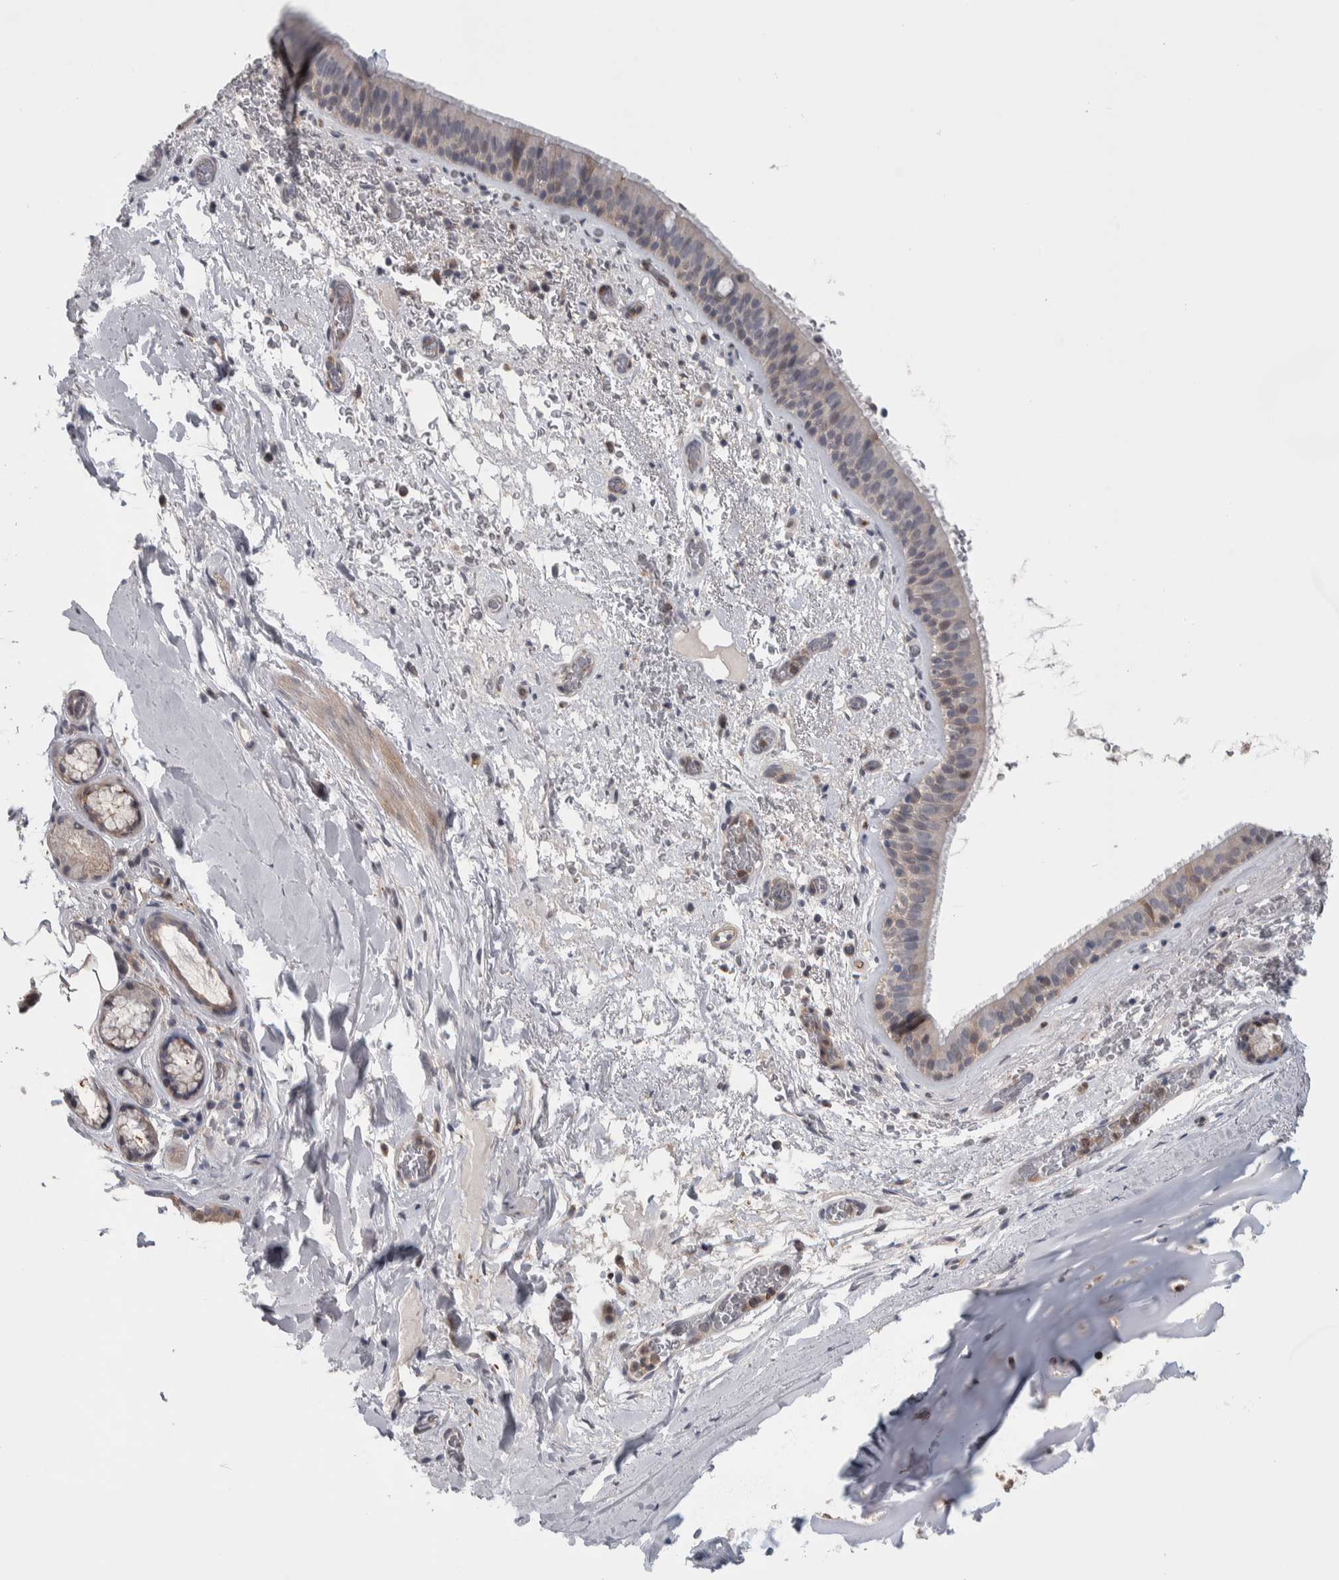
{"staining": {"intensity": "weak", "quantity": "<25%", "location": "cytoplasmic/membranous"}, "tissue": "bronchus", "cell_type": "Respiratory epithelial cells", "image_type": "normal", "snomed": [{"axis": "morphology", "description": "Normal tissue, NOS"}, {"axis": "topography", "description": "Cartilage tissue"}], "caption": "Immunohistochemistry (IHC) of unremarkable human bronchus demonstrates no positivity in respiratory epithelial cells.", "gene": "ZNF862", "patient": {"sex": "female", "age": 63}}